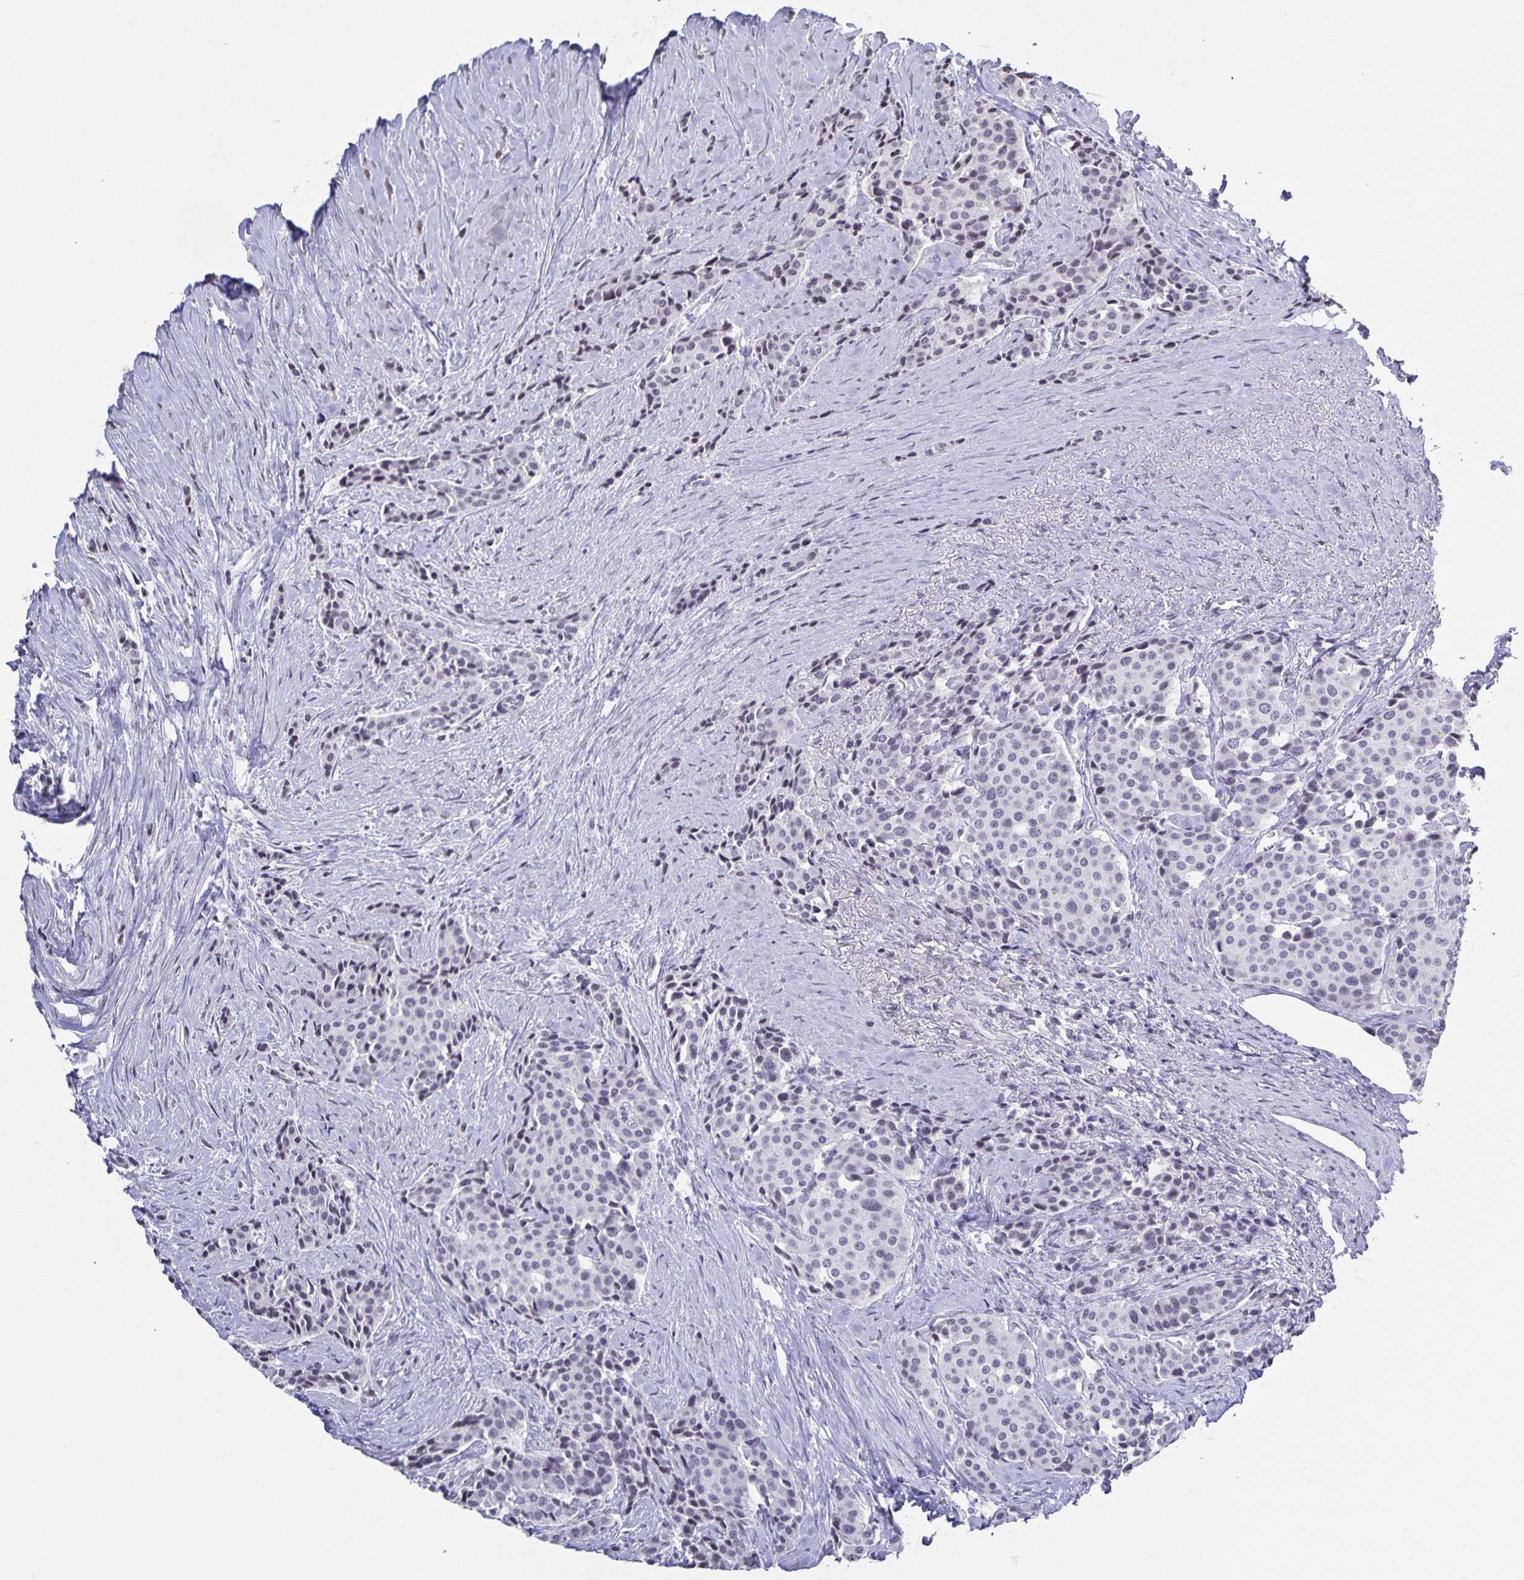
{"staining": {"intensity": "negative", "quantity": "none", "location": "none"}, "tissue": "carcinoid", "cell_type": "Tumor cells", "image_type": "cancer", "snomed": [{"axis": "morphology", "description": "Carcinoid, malignant, NOS"}, {"axis": "topography", "description": "Small intestine"}], "caption": "Carcinoid was stained to show a protein in brown. There is no significant staining in tumor cells.", "gene": "AQP4", "patient": {"sex": "male", "age": 73}}